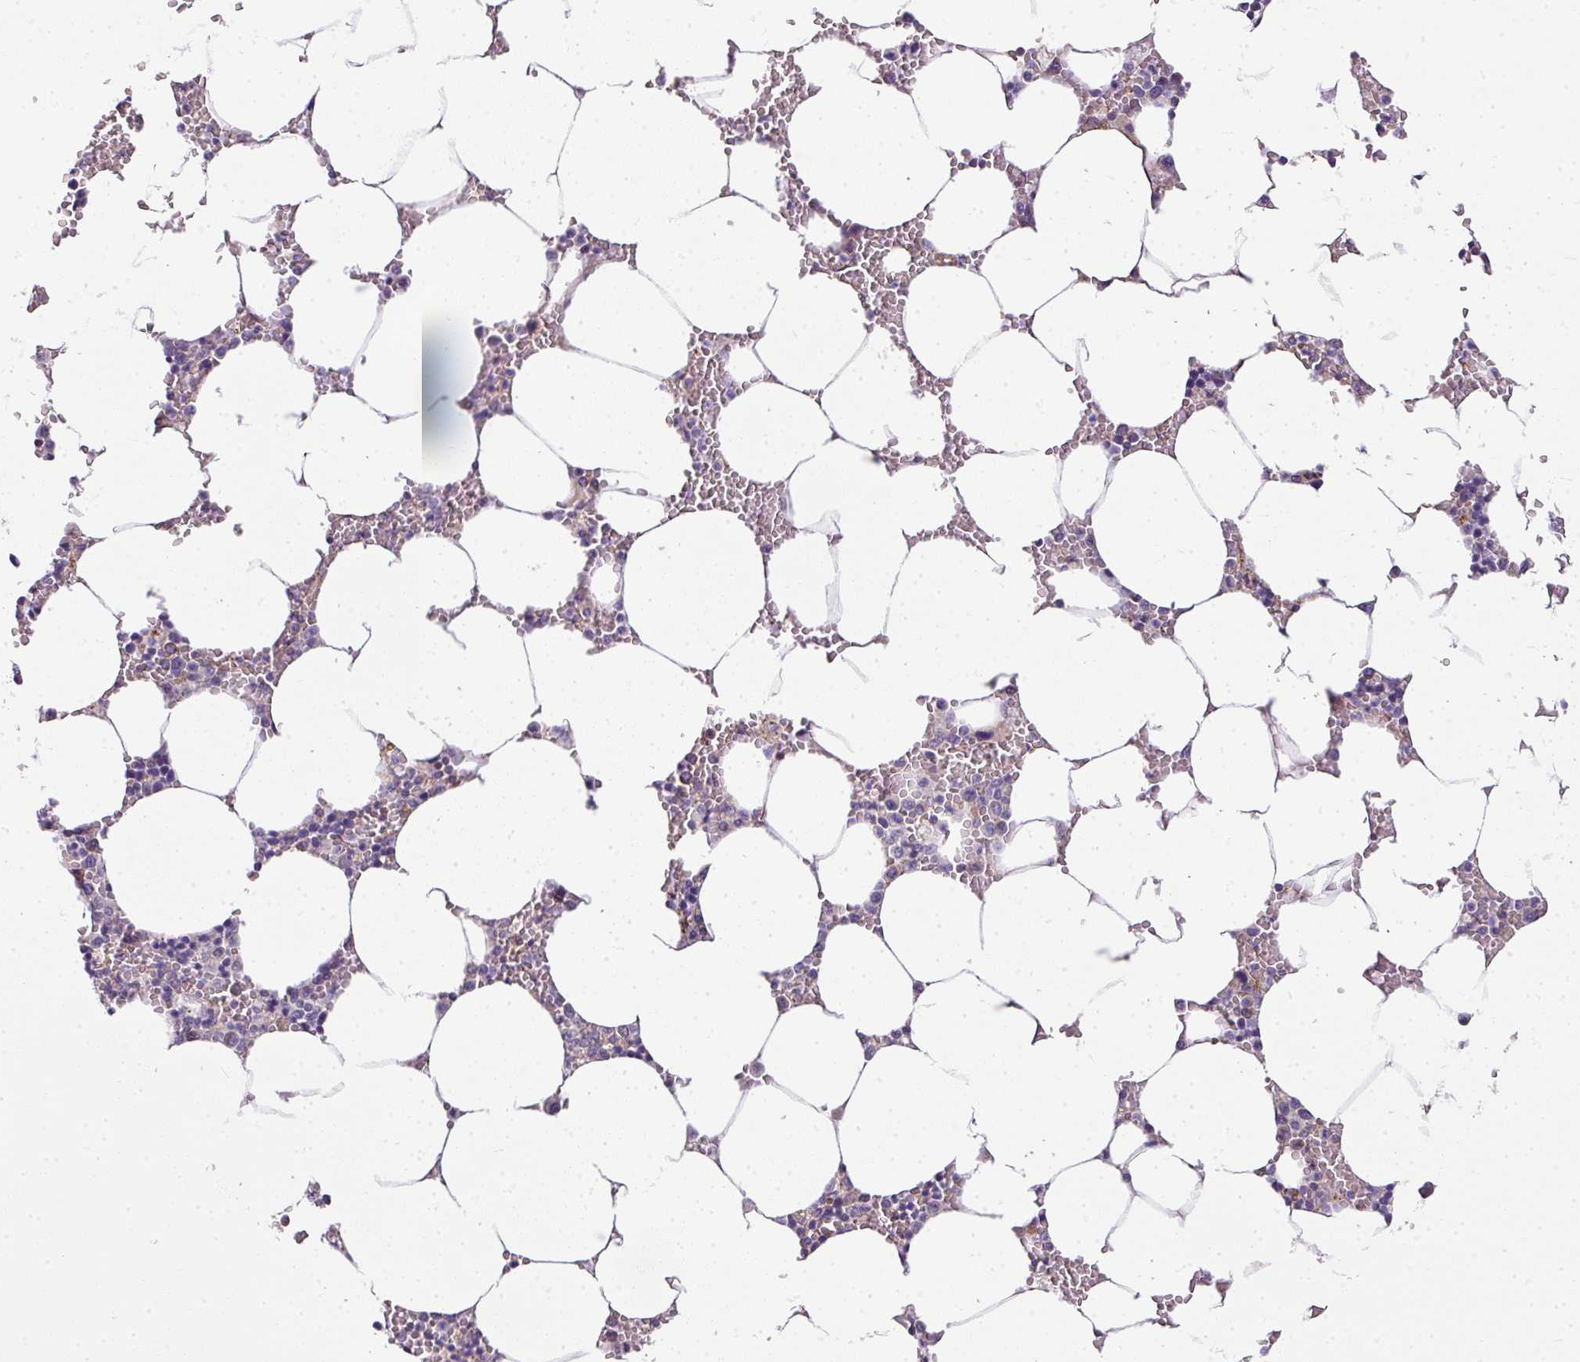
{"staining": {"intensity": "negative", "quantity": "none", "location": "none"}, "tissue": "bone marrow", "cell_type": "Hematopoietic cells", "image_type": "normal", "snomed": [{"axis": "morphology", "description": "Normal tissue, NOS"}, {"axis": "topography", "description": "Bone marrow"}], "caption": "IHC photomicrograph of normal bone marrow: bone marrow stained with DAB (3,3'-diaminobenzidine) reveals no significant protein expression in hematopoietic cells.", "gene": "PALS2", "patient": {"sex": "male", "age": 70}}